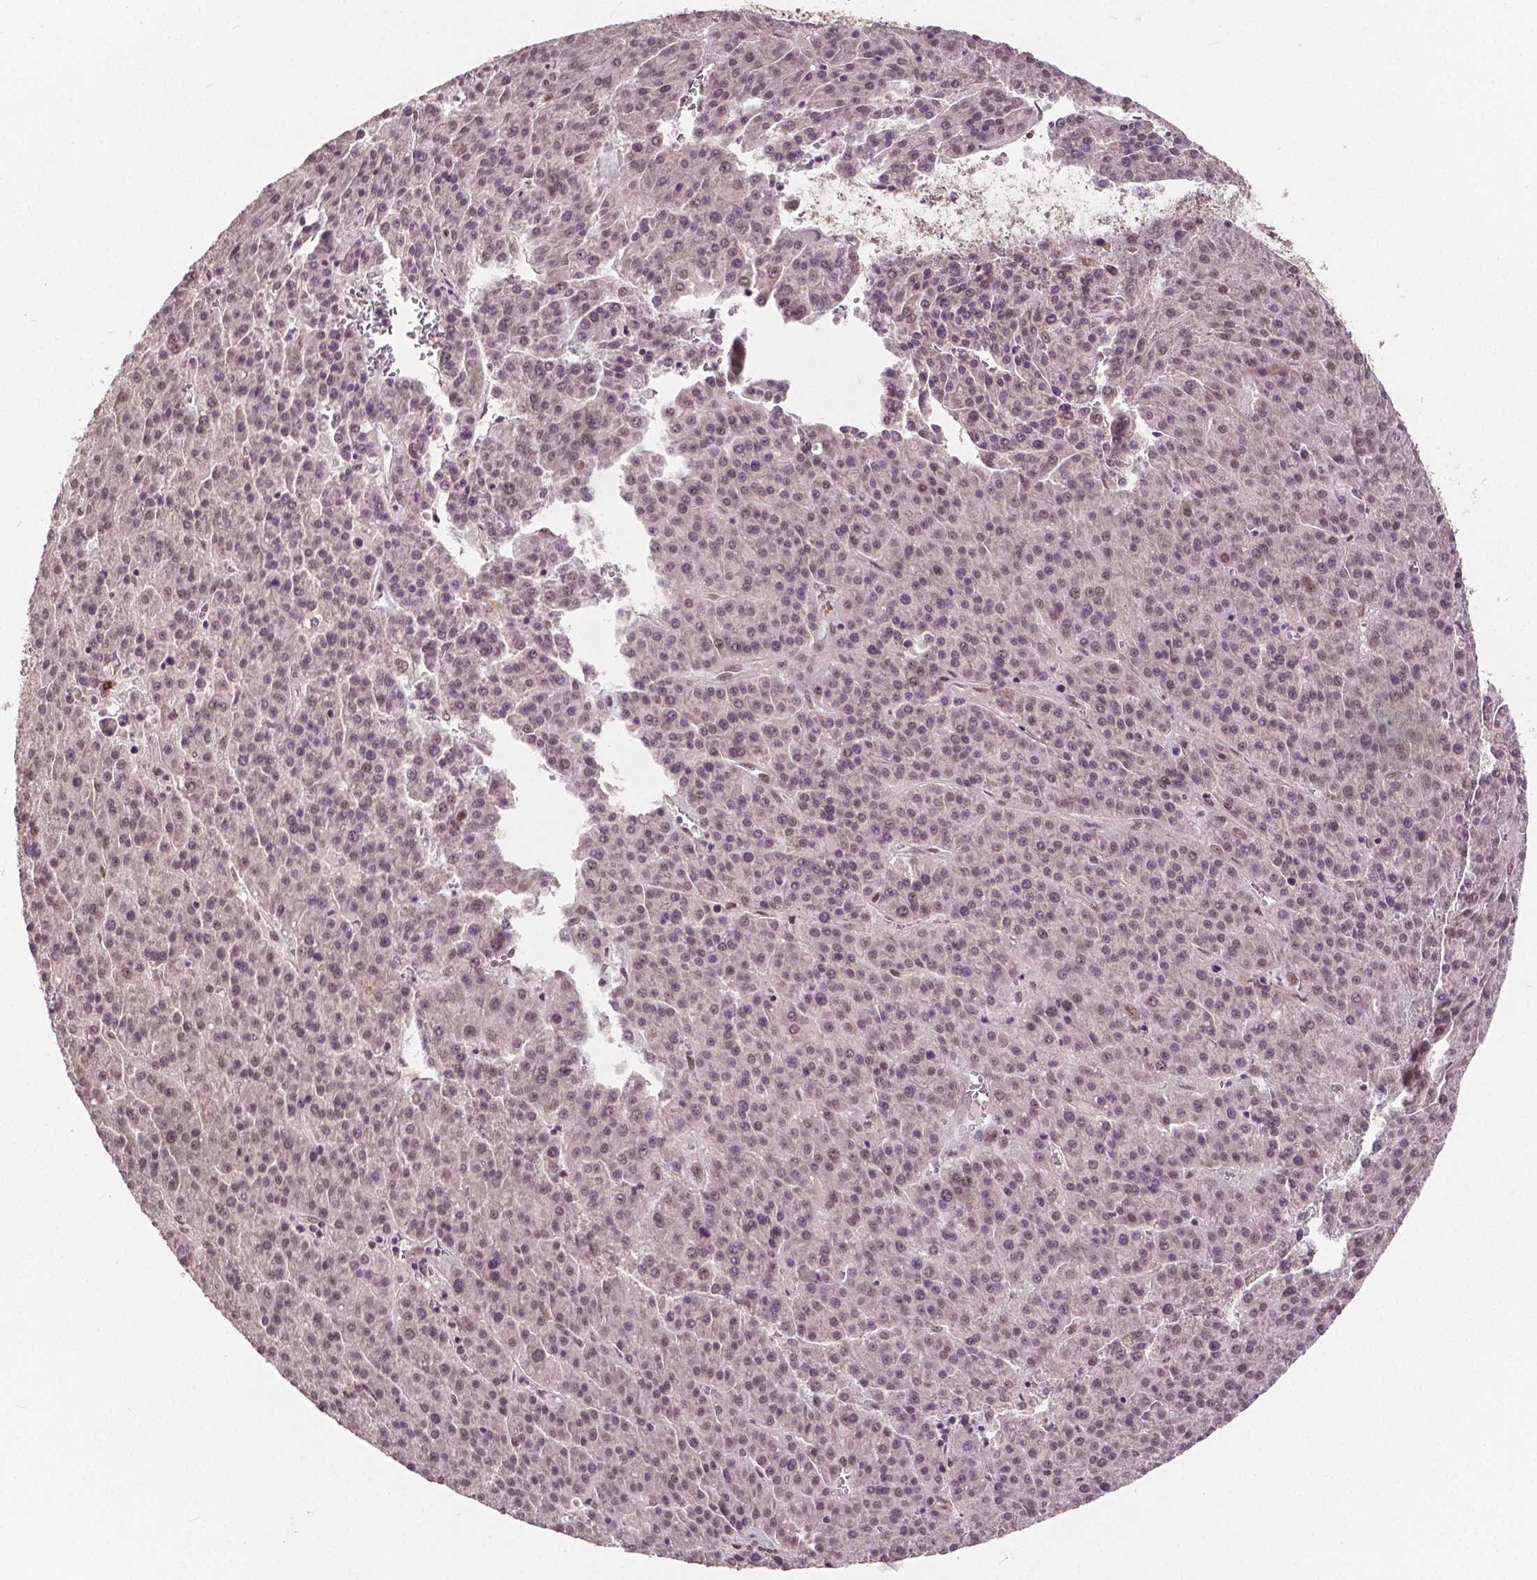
{"staining": {"intensity": "weak", "quantity": "25%-75%", "location": "nuclear"}, "tissue": "liver cancer", "cell_type": "Tumor cells", "image_type": "cancer", "snomed": [{"axis": "morphology", "description": "Carcinoma, Hepatocellular, NOS"}, {"axis": "topography", "description": "Liver"}], "caption": "High-power microscopy captured an immunohistochemistry photomicrograph of hepatocellular carcinoma (liver), revealing weak nuclear staining in about 25%-75% of tumor cells. The staining was performed using DAB to visualize the protein expression in brown, while the nuclei were stained in blue with hematoxylin (Magnification: 20x).", "gene": "HMBOX1", "patient": {"sex": "female", "age": 58}}